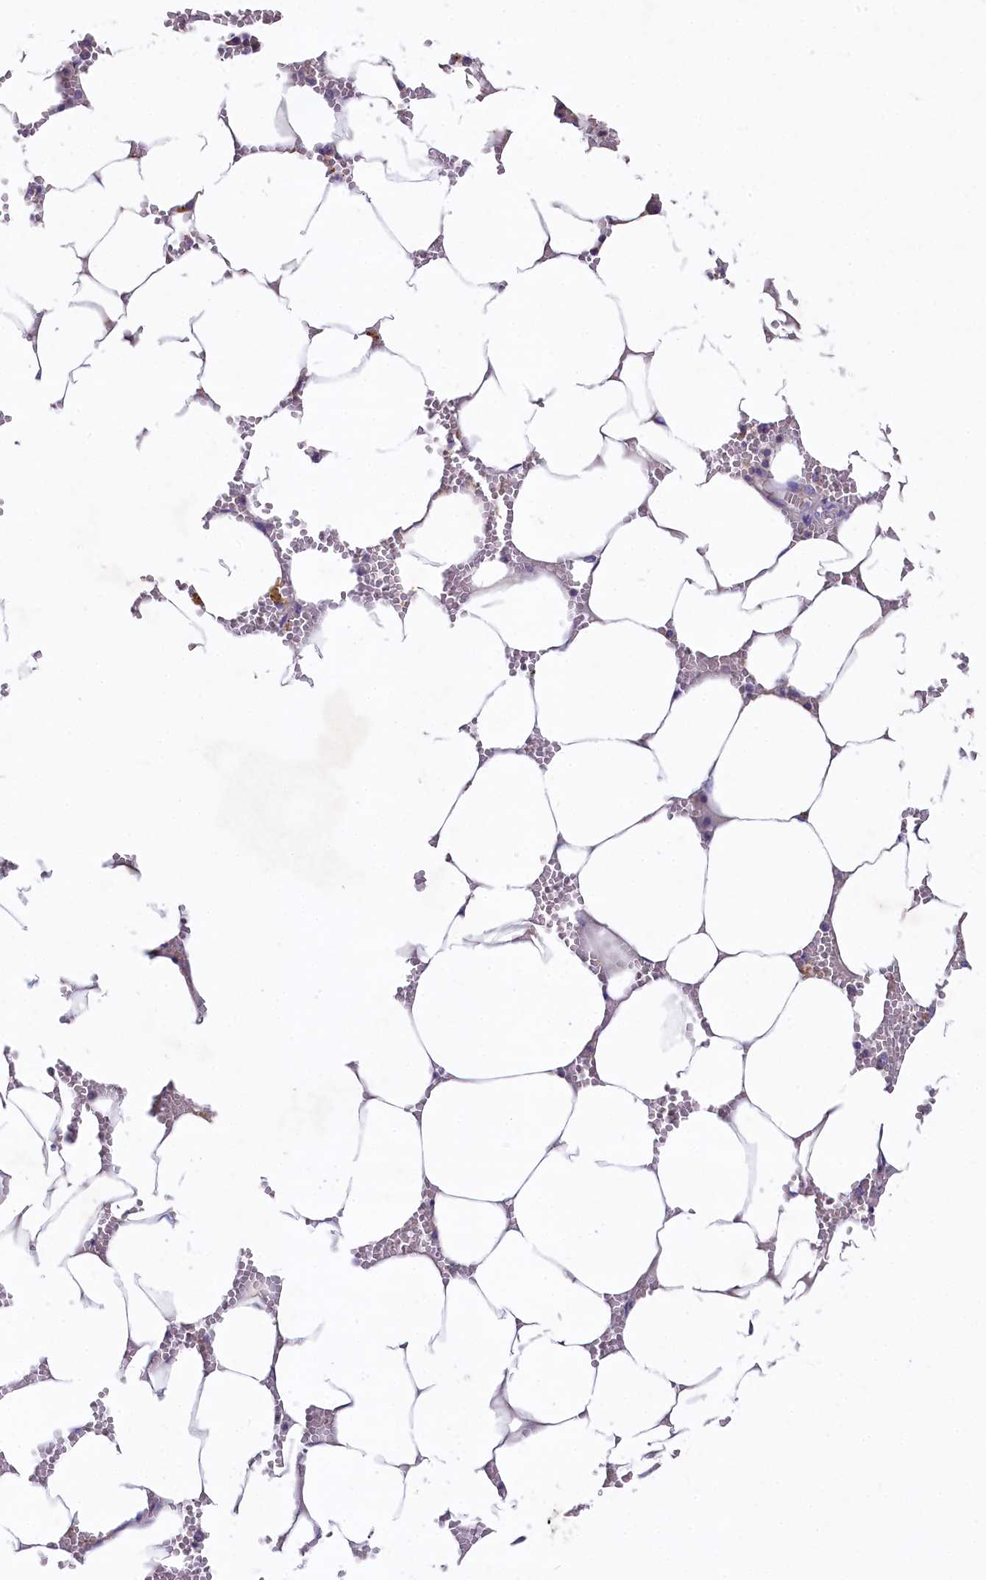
{"staining": {"intensity": "negative", "quantity": "none", "location": "none"}, "tissue": "bone marrow", "cell_type": "Hematopoietic cells", "image_type": "normal", "snomed": [{"axis": "morphology", "description": "Normal tissue, NOS"}, {"axis": "topography", "description": "Bone marrow"}], "caption": "High power microscopy photomicrograph of an IHC histopathology image of unremarkable bone marrow, revealing no significant staining in hematopoietic cells. (Brightfield microscopy of DAB (3,3'-diaminobenzidine) immunohistochemistry (IHC) at high magnification).", "gene": "VPS26B", "patient": {"sex": "male", "age": 70}}